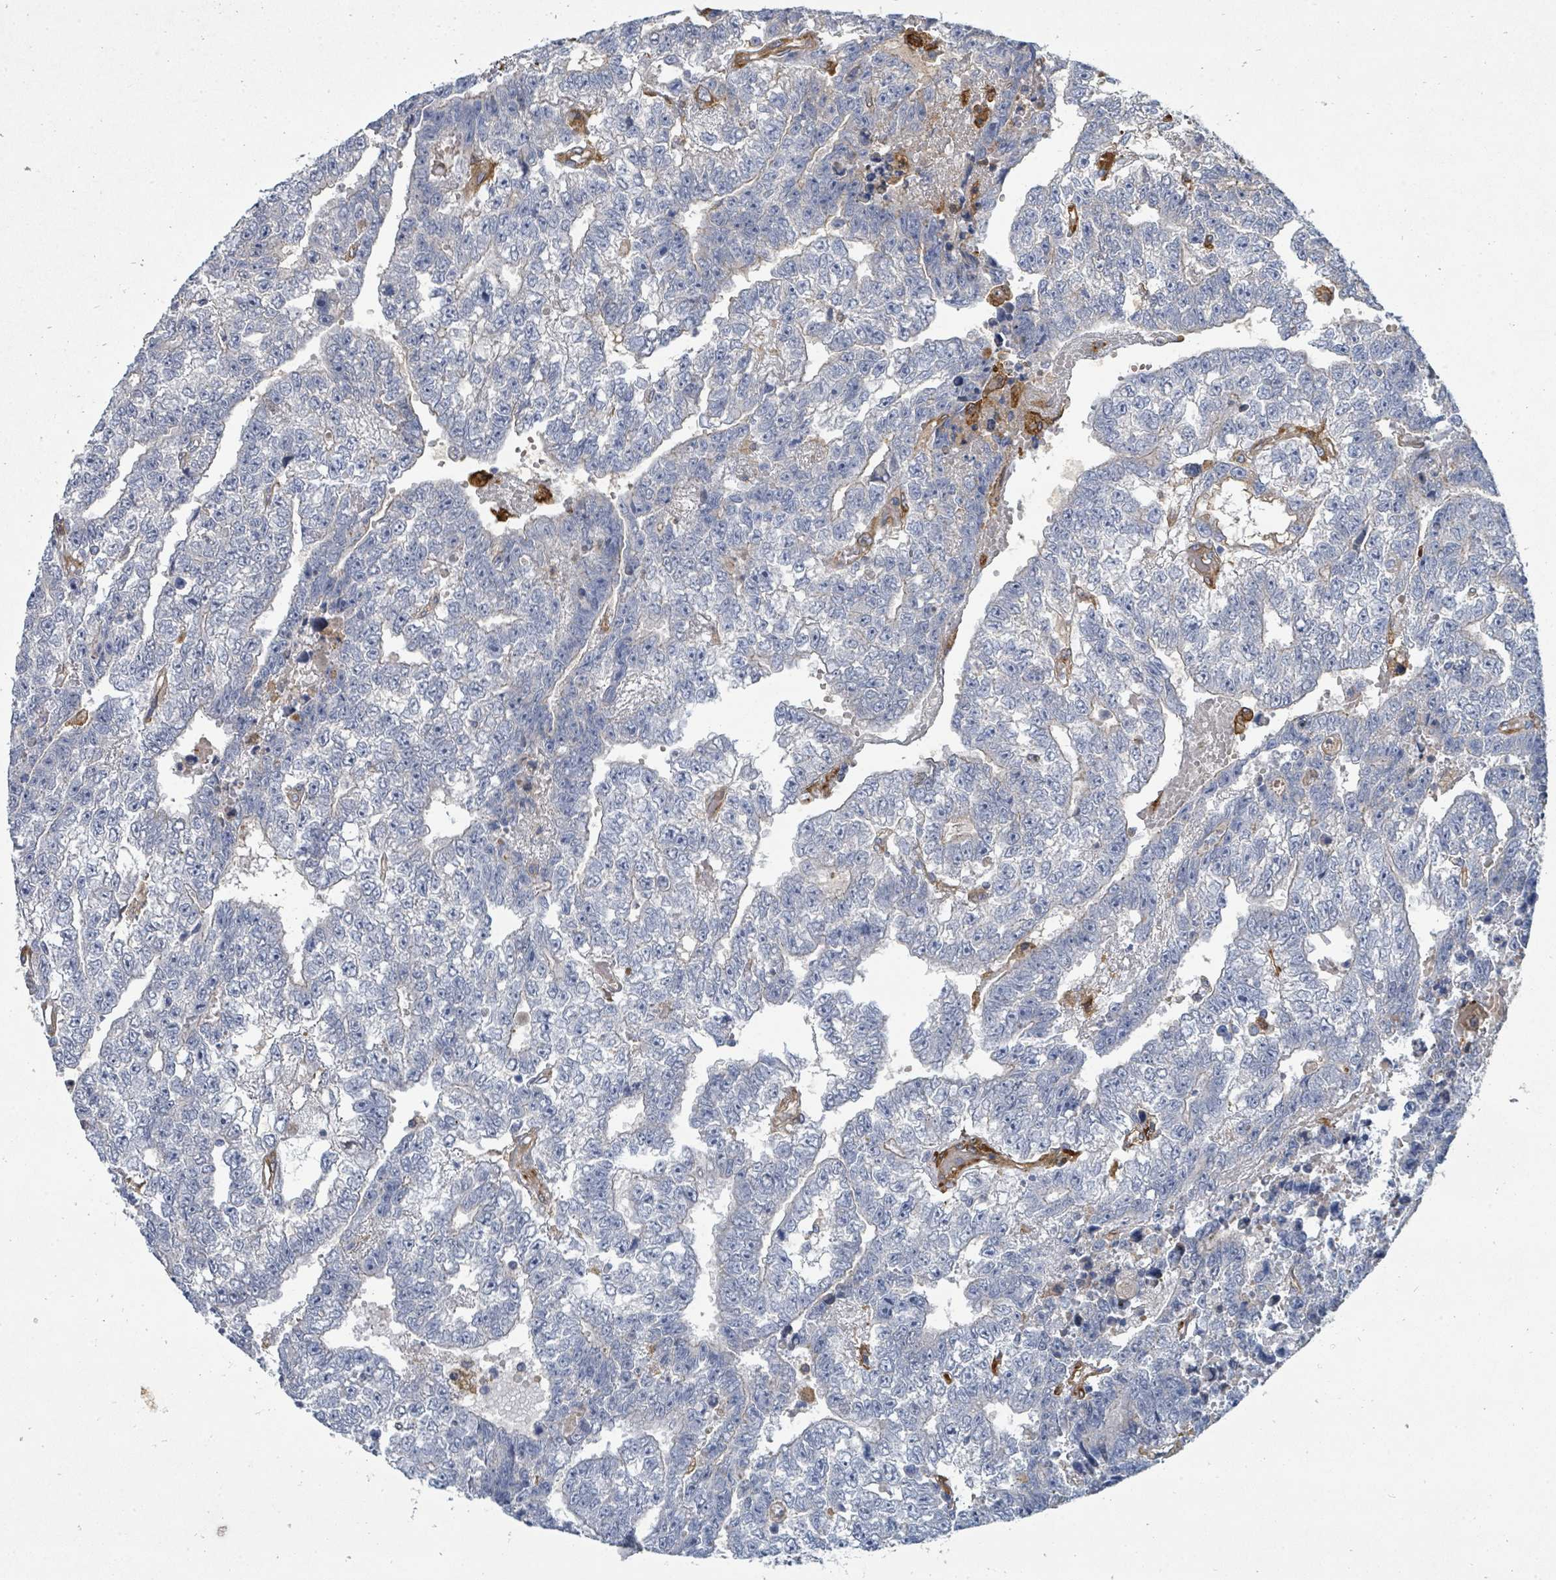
{"staining": {"intensity": "negative", "quantity": "none", "location": "none"}, "tissue": "testis cancer", "cell_type": "Tumor cells", "image_type": "cancer", "snomed": [{"axis": "morphology", "description": "Carcinoma, Embryonal, NOS"}, {"axis": "topography", "description": "Testis"}], "caption": "Immunohistochemical staining of human embryonal carcinoma (testis) demonstrates no significant positivity in tumor cells.", "gene": "IFIT1", "patient": {"sex": "male", "age": 25}}